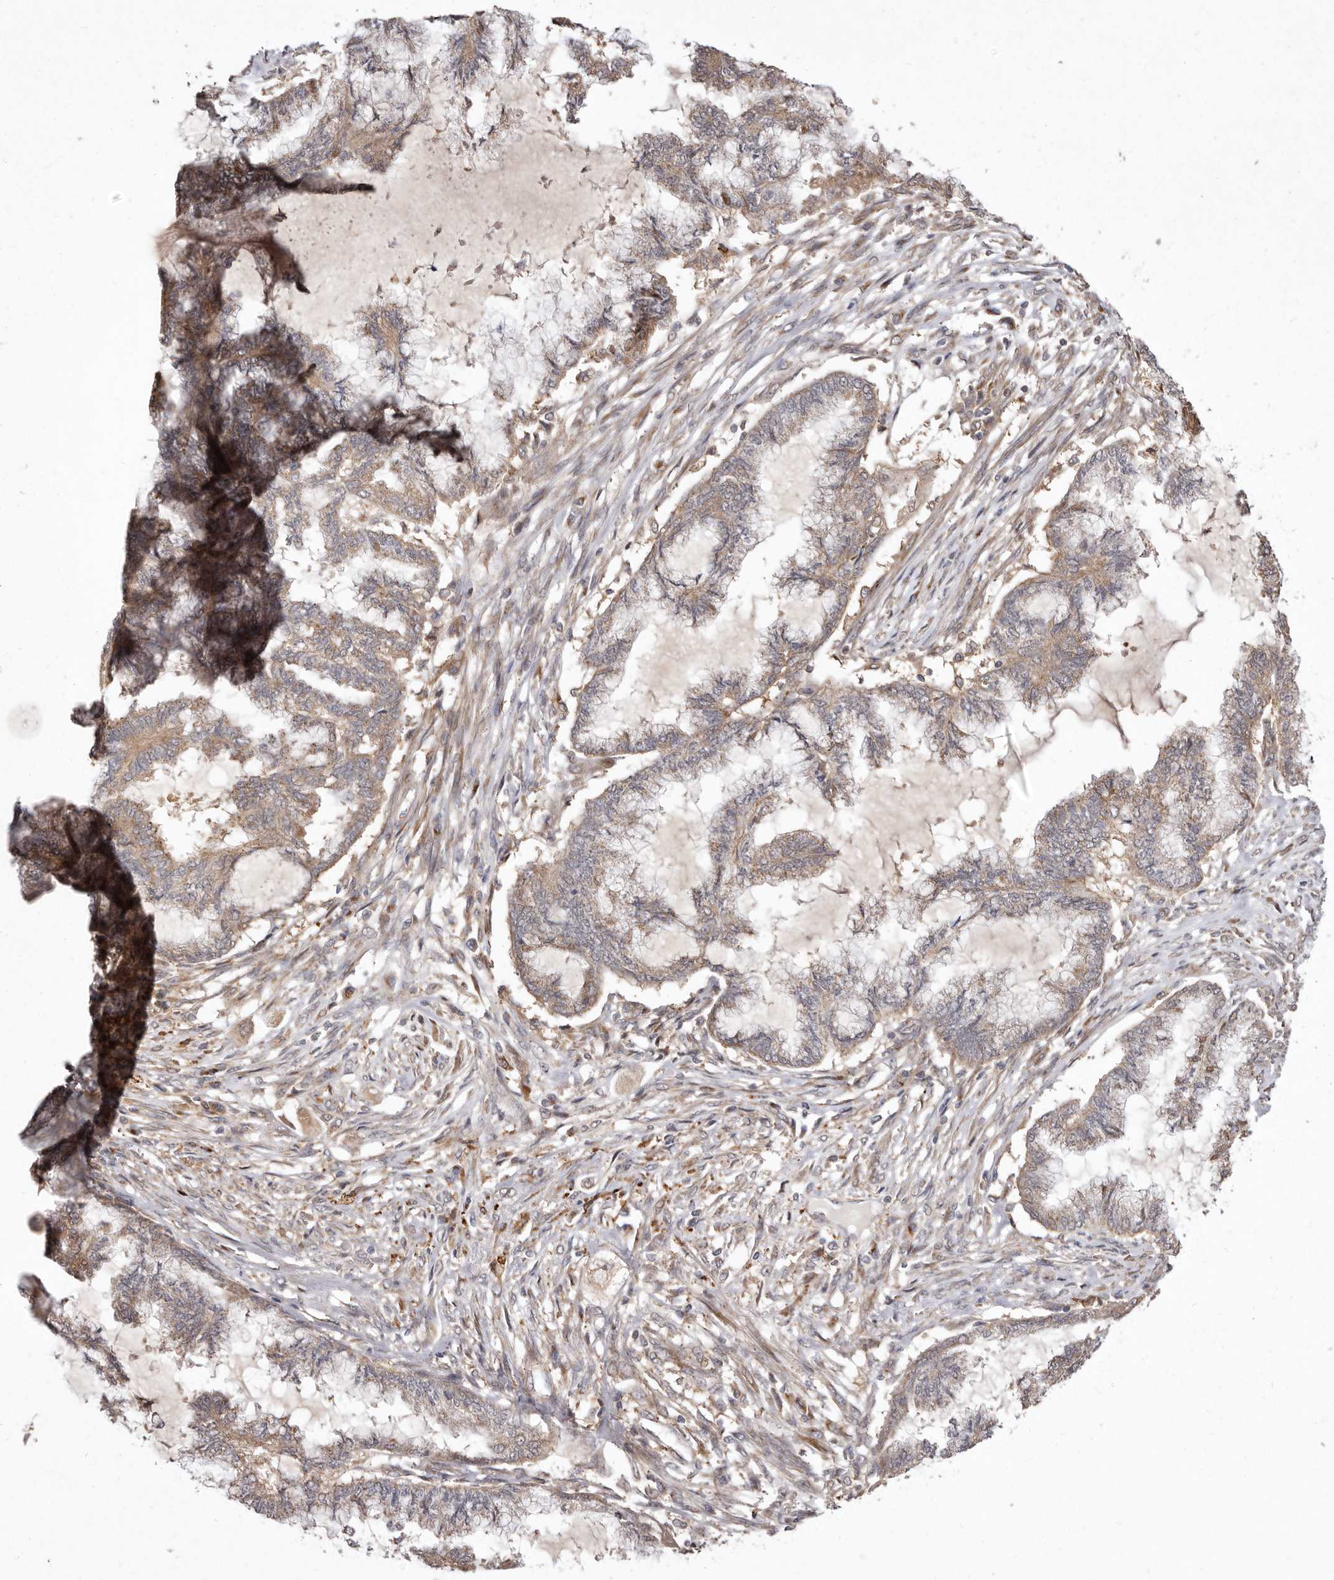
{"staining": {"intensity": "moderate", "quantity": ">75%", "location": "cytoplasmic/membranous,nuclear"}, "tissue": "endometrial cancer", "cell_type": "Tumor cells", "image_type": "cancer", "snomed": [{"axis": "morphology", "description": "Adenocarcinoma, NOS"}, {"axis": "topography", "description": "Endometrium"}], "caption": "The image demonstrates immunohistochemical staining of adenocarcinoma (endometrial). There is moderate cytoplasmic/membranous and nuclear expression is seen in approximately >75% of tumor cells.", "gene": "FLAD1", "patient": {"sex": "female", "age": 86}}